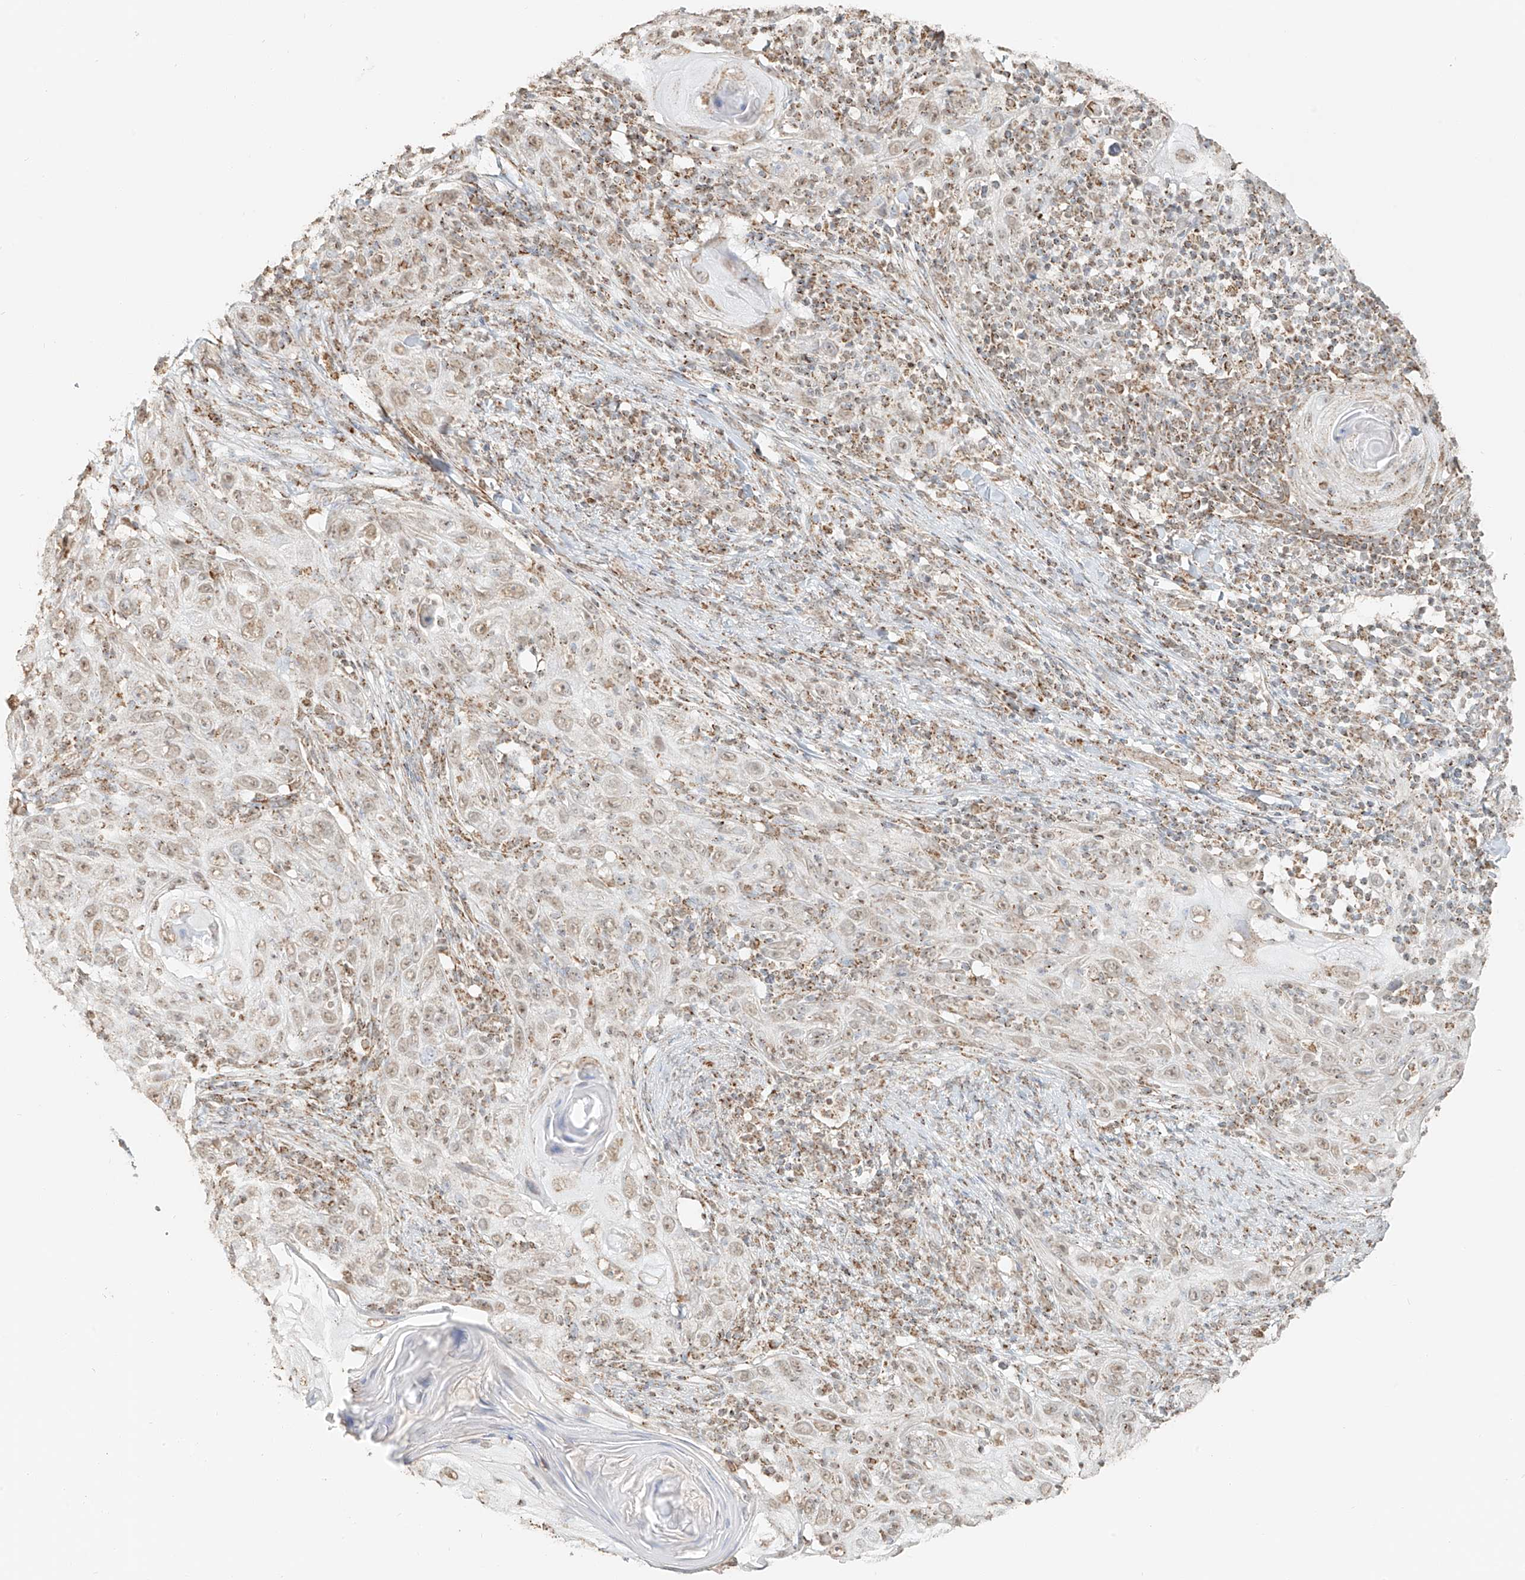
{"staining": {"intensity": "moderate", "quantity": ">75%", "location": "cytoplasmic/membranous"}, "tissue": "skin cancer", "cell_type": "Tumor cells", "image_type": "cancer", "snomed": [{"axis": "morphology", "description": "Squamous cell carcinoma, NOS"}, {"axis": "topography", "description": "Skin"}], "caption": "Moderate cytoplasmic/membranous staining for a protein is seen in approximately >75% of tumor cells of skin cancer using IHC.", "gene": "MIPEP", "patient": {"sex": "female", "age": 88}}